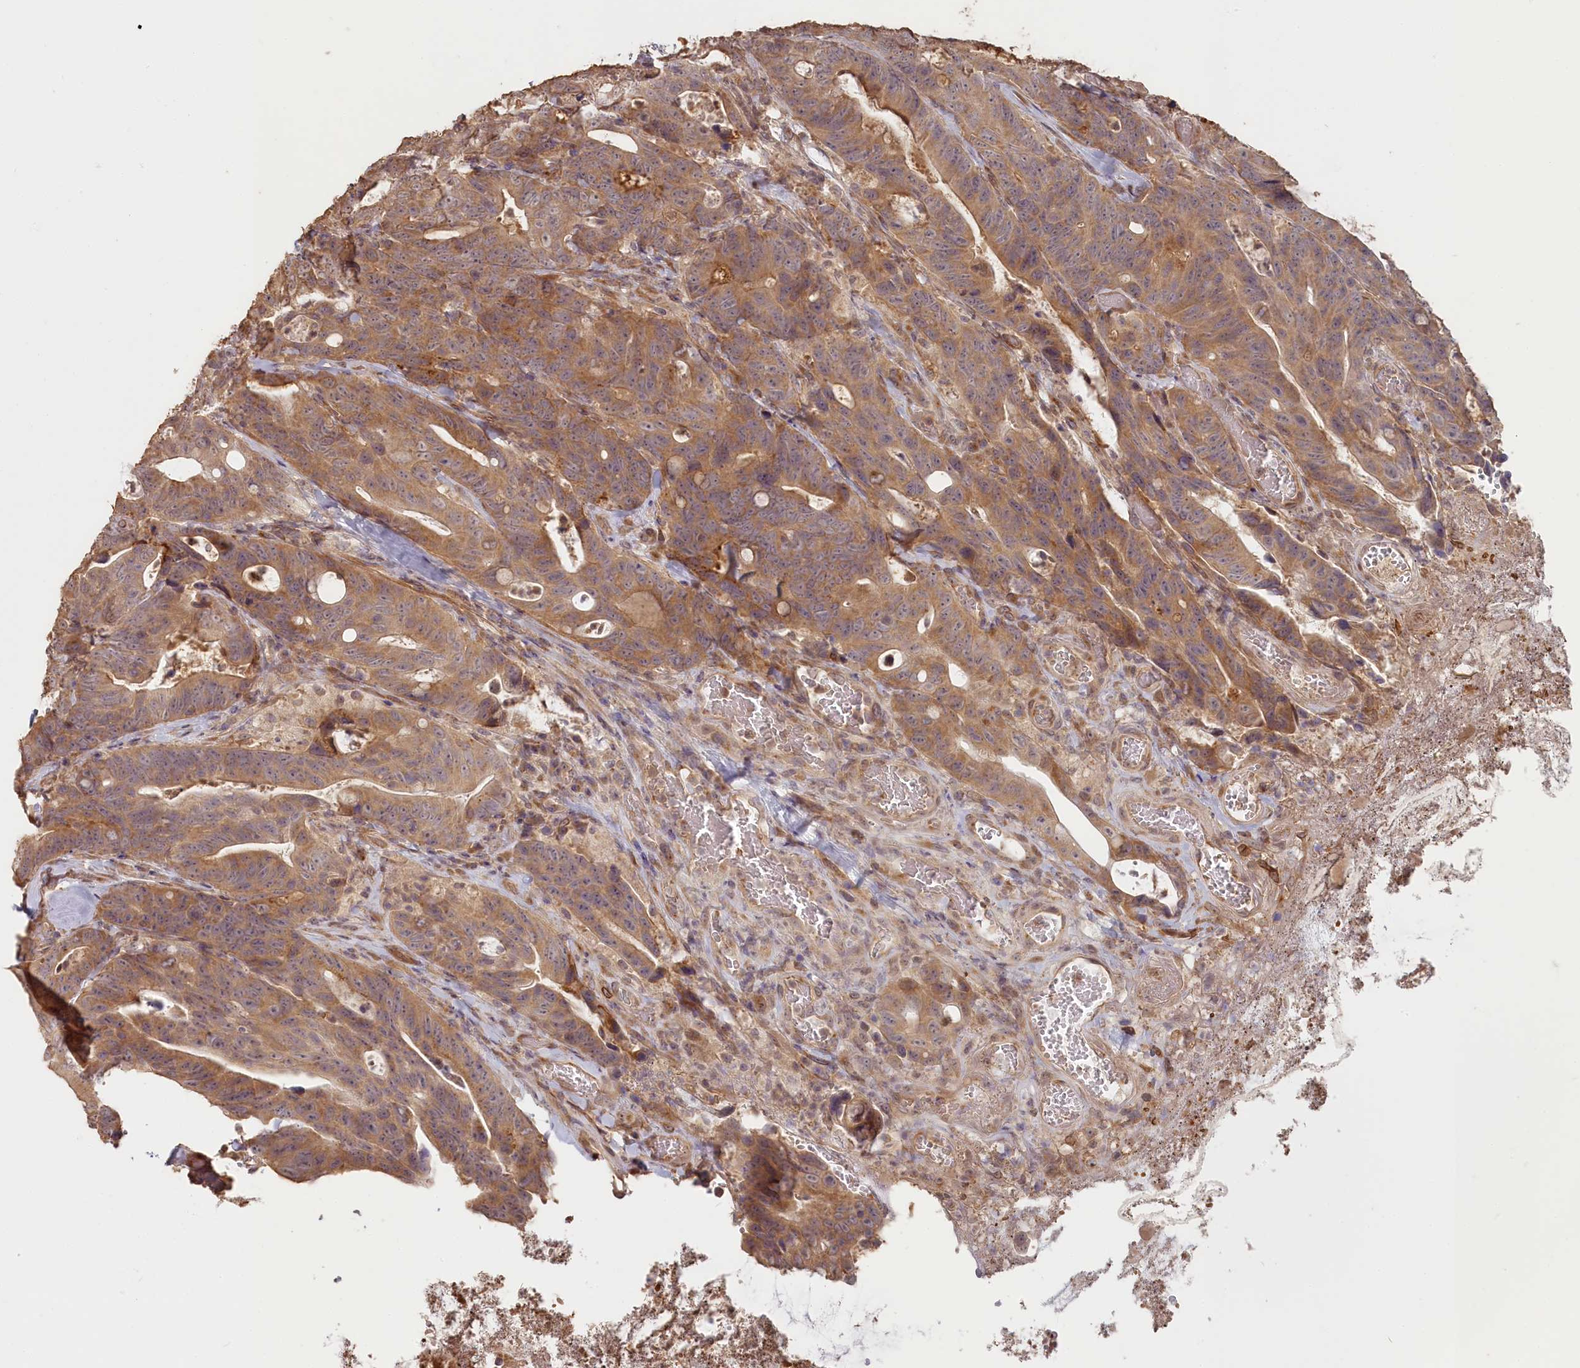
{"staining": {"intensity": "moderate", "quantity": ">75%", "location": "cytoplasmic/membranous"}, "tissue": "colorectal cancer", "cell_type": "Tumor cells", "image_type": "cancer", "snomed": [{"axis": "morphology", "description": "Adenocarcinoma, NOS"}, {"axis": "topography", "description": "Colon"}], "caption": "Immunohistochemistry photomicrograph of human colorectal adenocarcinoma stained for a protein (brown), which shows medium levels of moderate cytoplasmic/membranous expression in about >75% of tumor cells.", "gene": "STX16", "patient": {"sex": "female", "age": 82}}